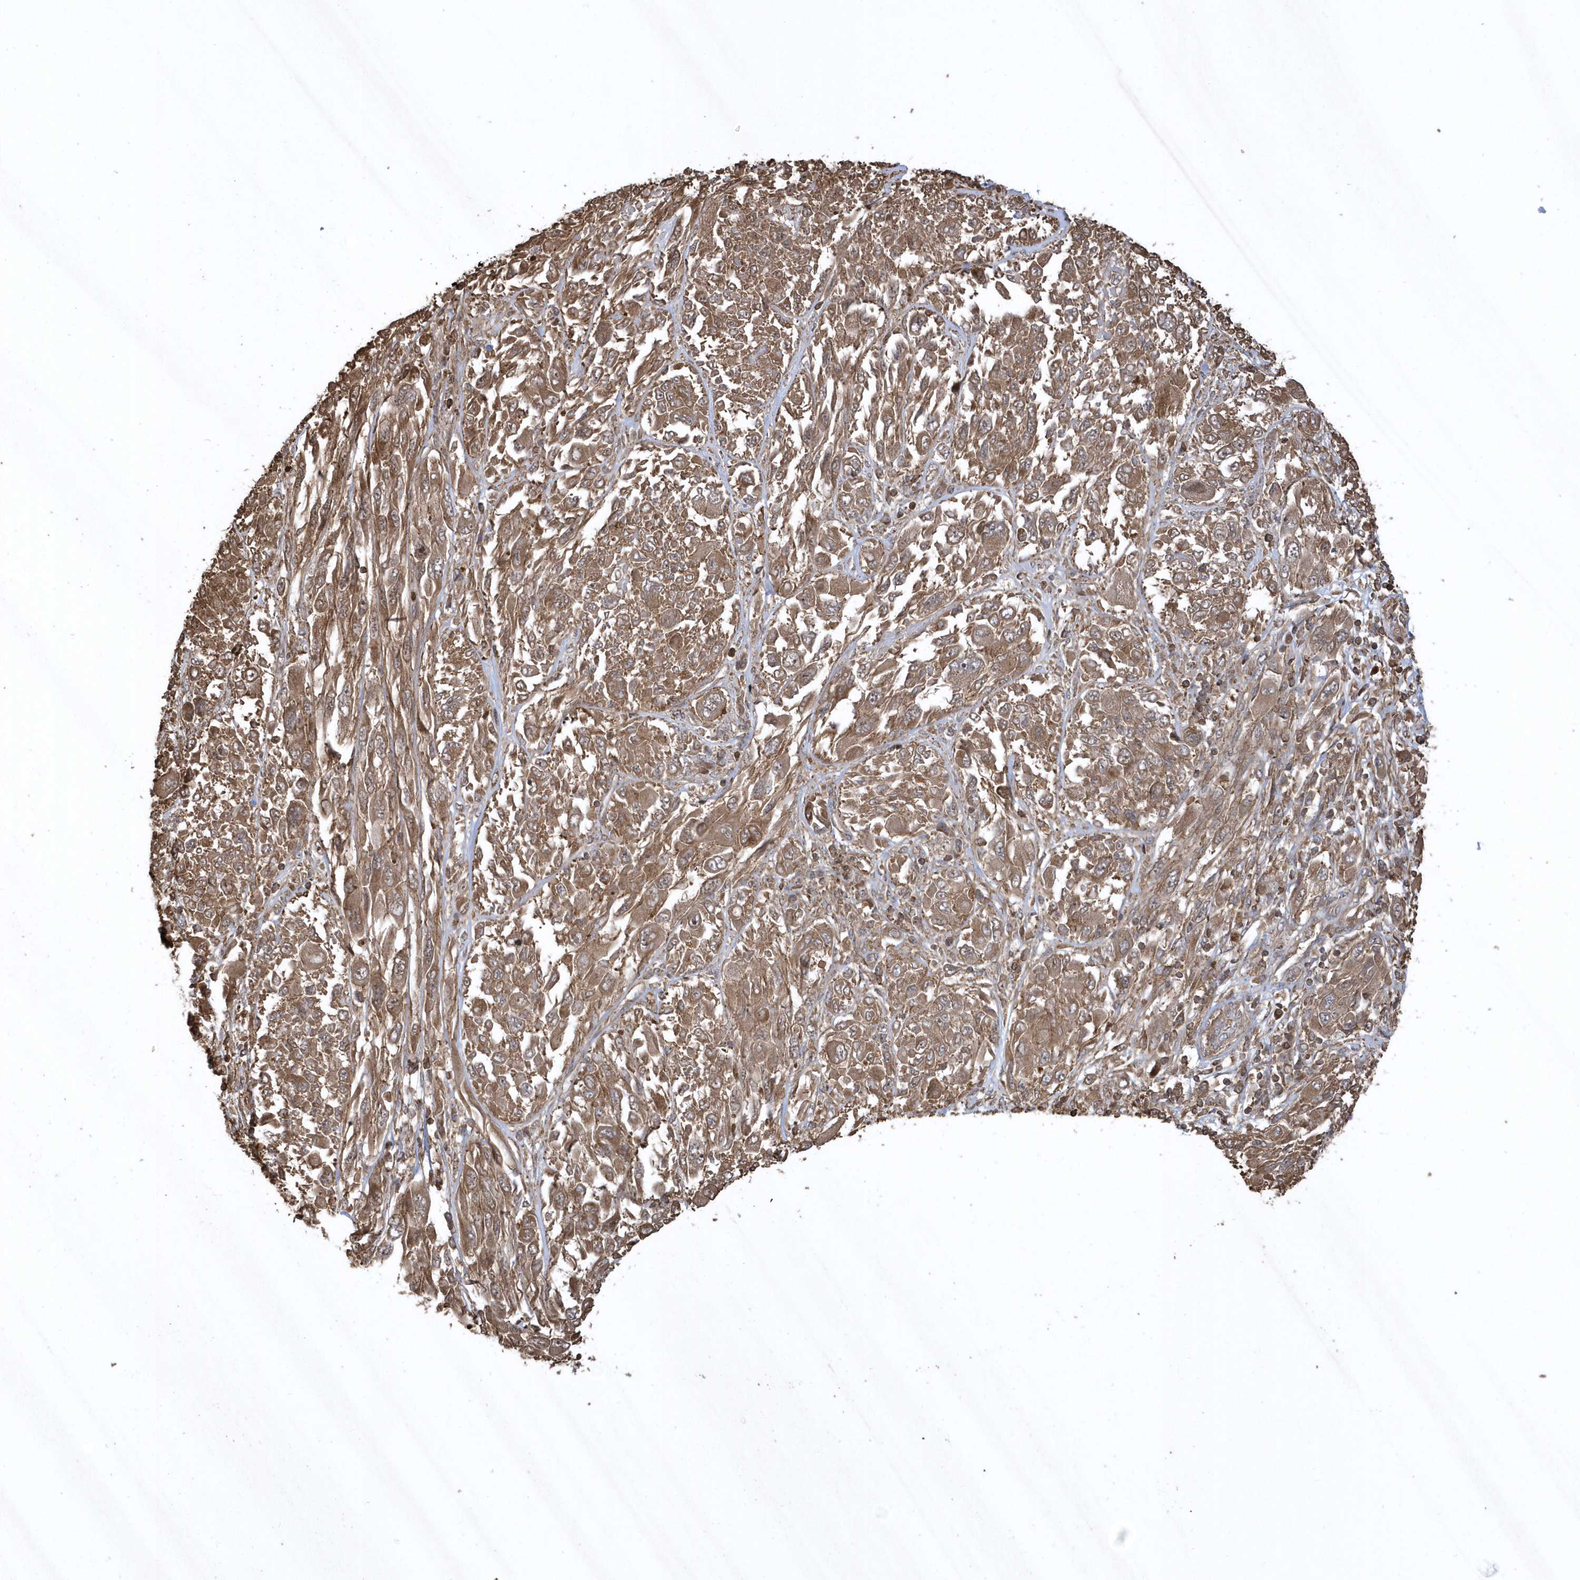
{"staining": {"intensity": "moderate", "quantity": ">75%", "location": "cytoplasmic/membranous"}, "tissue": "melanoma", "cell_type": "Tumor cells", "image_type": "cancer", "snomed": [{"axis": "morphology", "description": "Malignant melanoma, NOS"}, {"axis": "topography", "description": "Skin"}], "caption": "Immunohistochemistry (IHC) histopathology image of neoplastic tissue: human melanoma stained using immunohistochemistry exhibits medium levels of moderate protein expression localized specifically in the cytoplasmic/membranous of tumor cells, appearing as a cytoplasmic/membranous brown color.", "gene": "SENP8", "patient": {"sex": "female", "age": 91}}